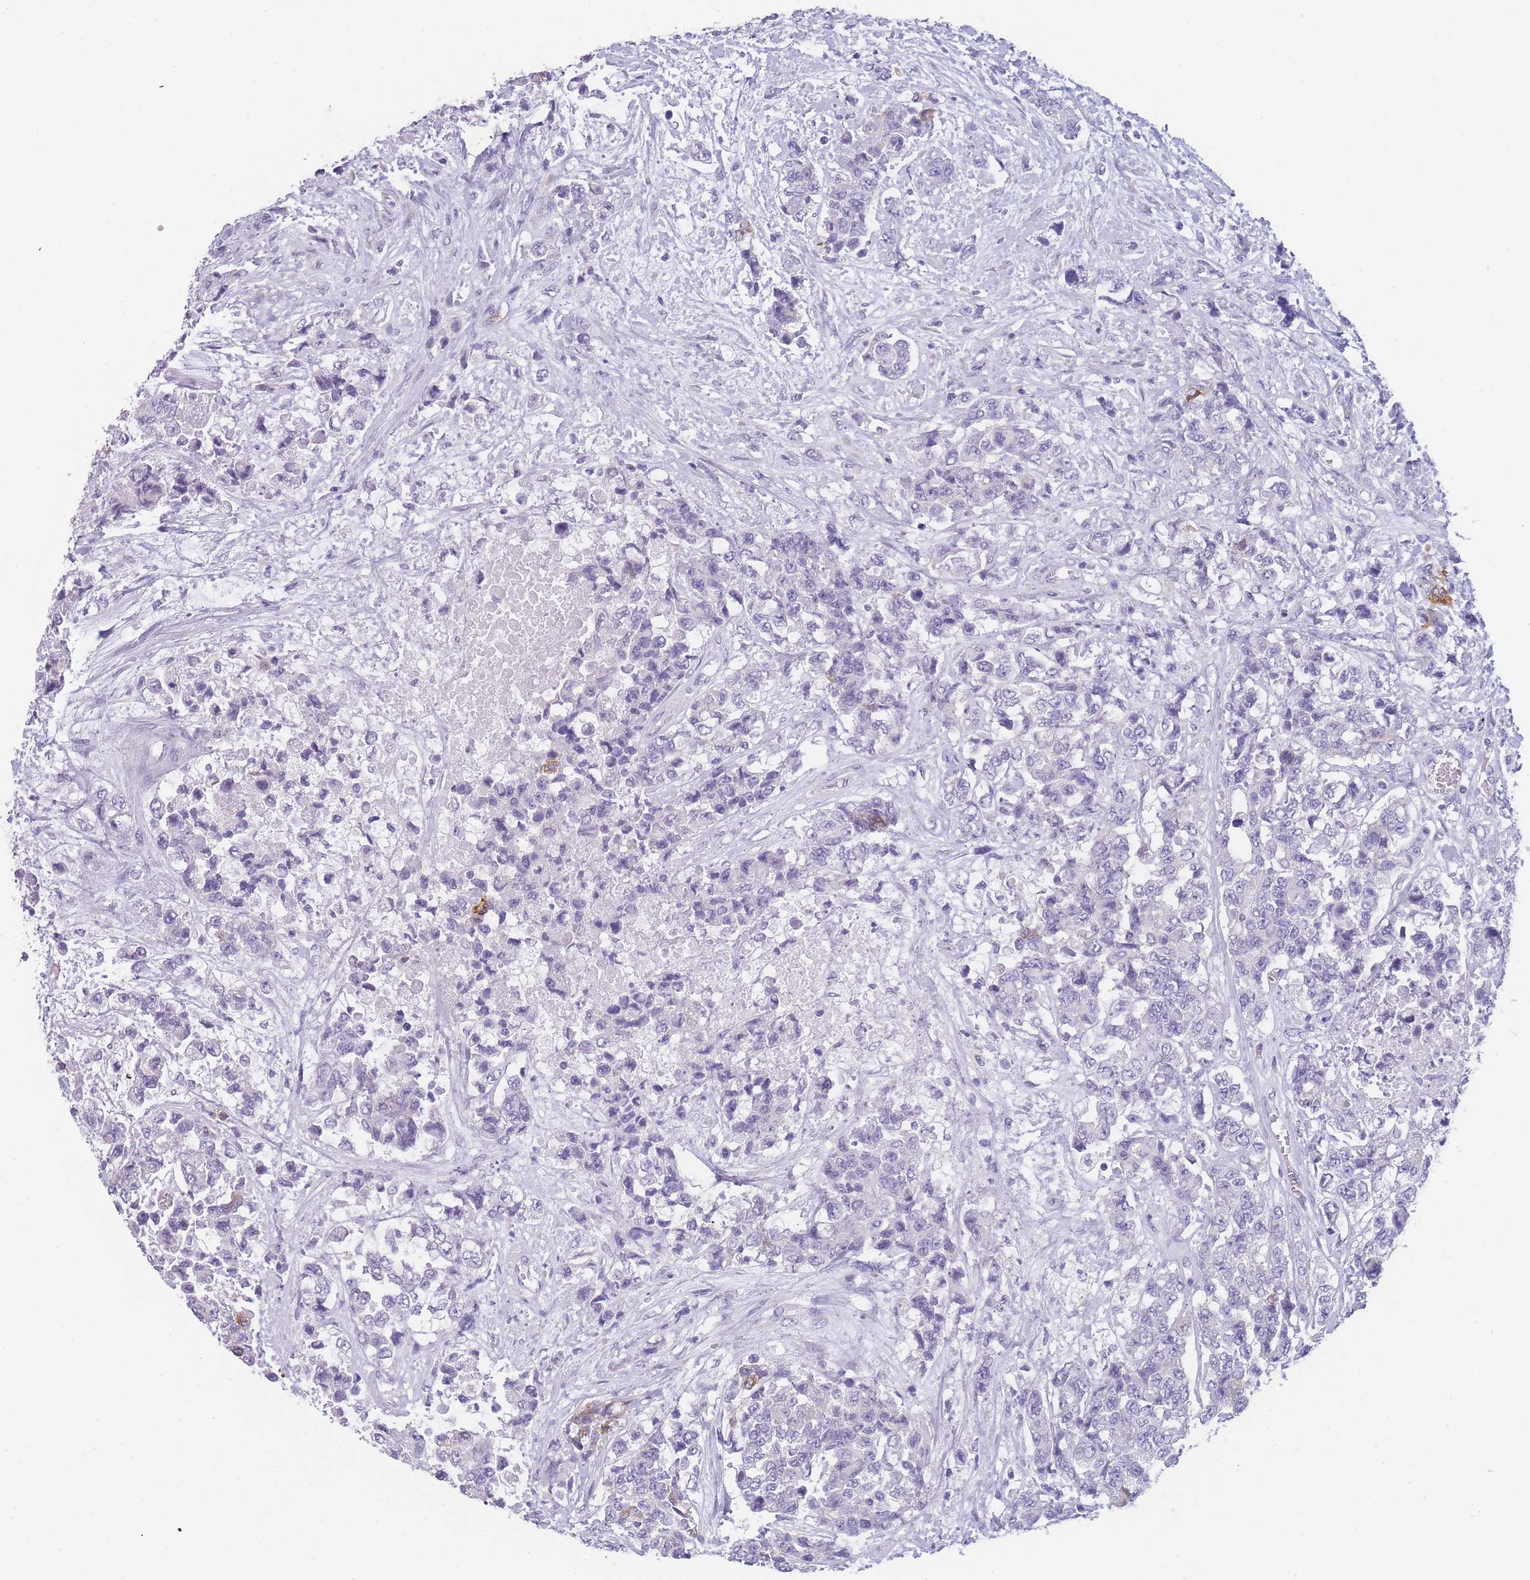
{"staining": {"intensity": "negative", "quantity": "none", "location": "none"}, "tissue": "urothelial cancer", "cell_type": "Tumor cells", "image_type": "cancer", "snomed": [{"axis": "morphology", "description": "Urothelial carcinoma, High grade"}, {"axis": "topography", "description": "Urinary bladder"}], "caption": "This histopathology image is of high-grade urothelial carcinoma stained with immunohistochemistry (IHC) to label a protein in brown with the nuclei are counter-stained blue. There is no expression in tumor cells. (Brightfield microscopy of DAB (3,3'-diaminobenzidine) immunohistochemistry at high magnification).", "gene": "ZNF627", "patient": {"sex": "female", "age": 78}}